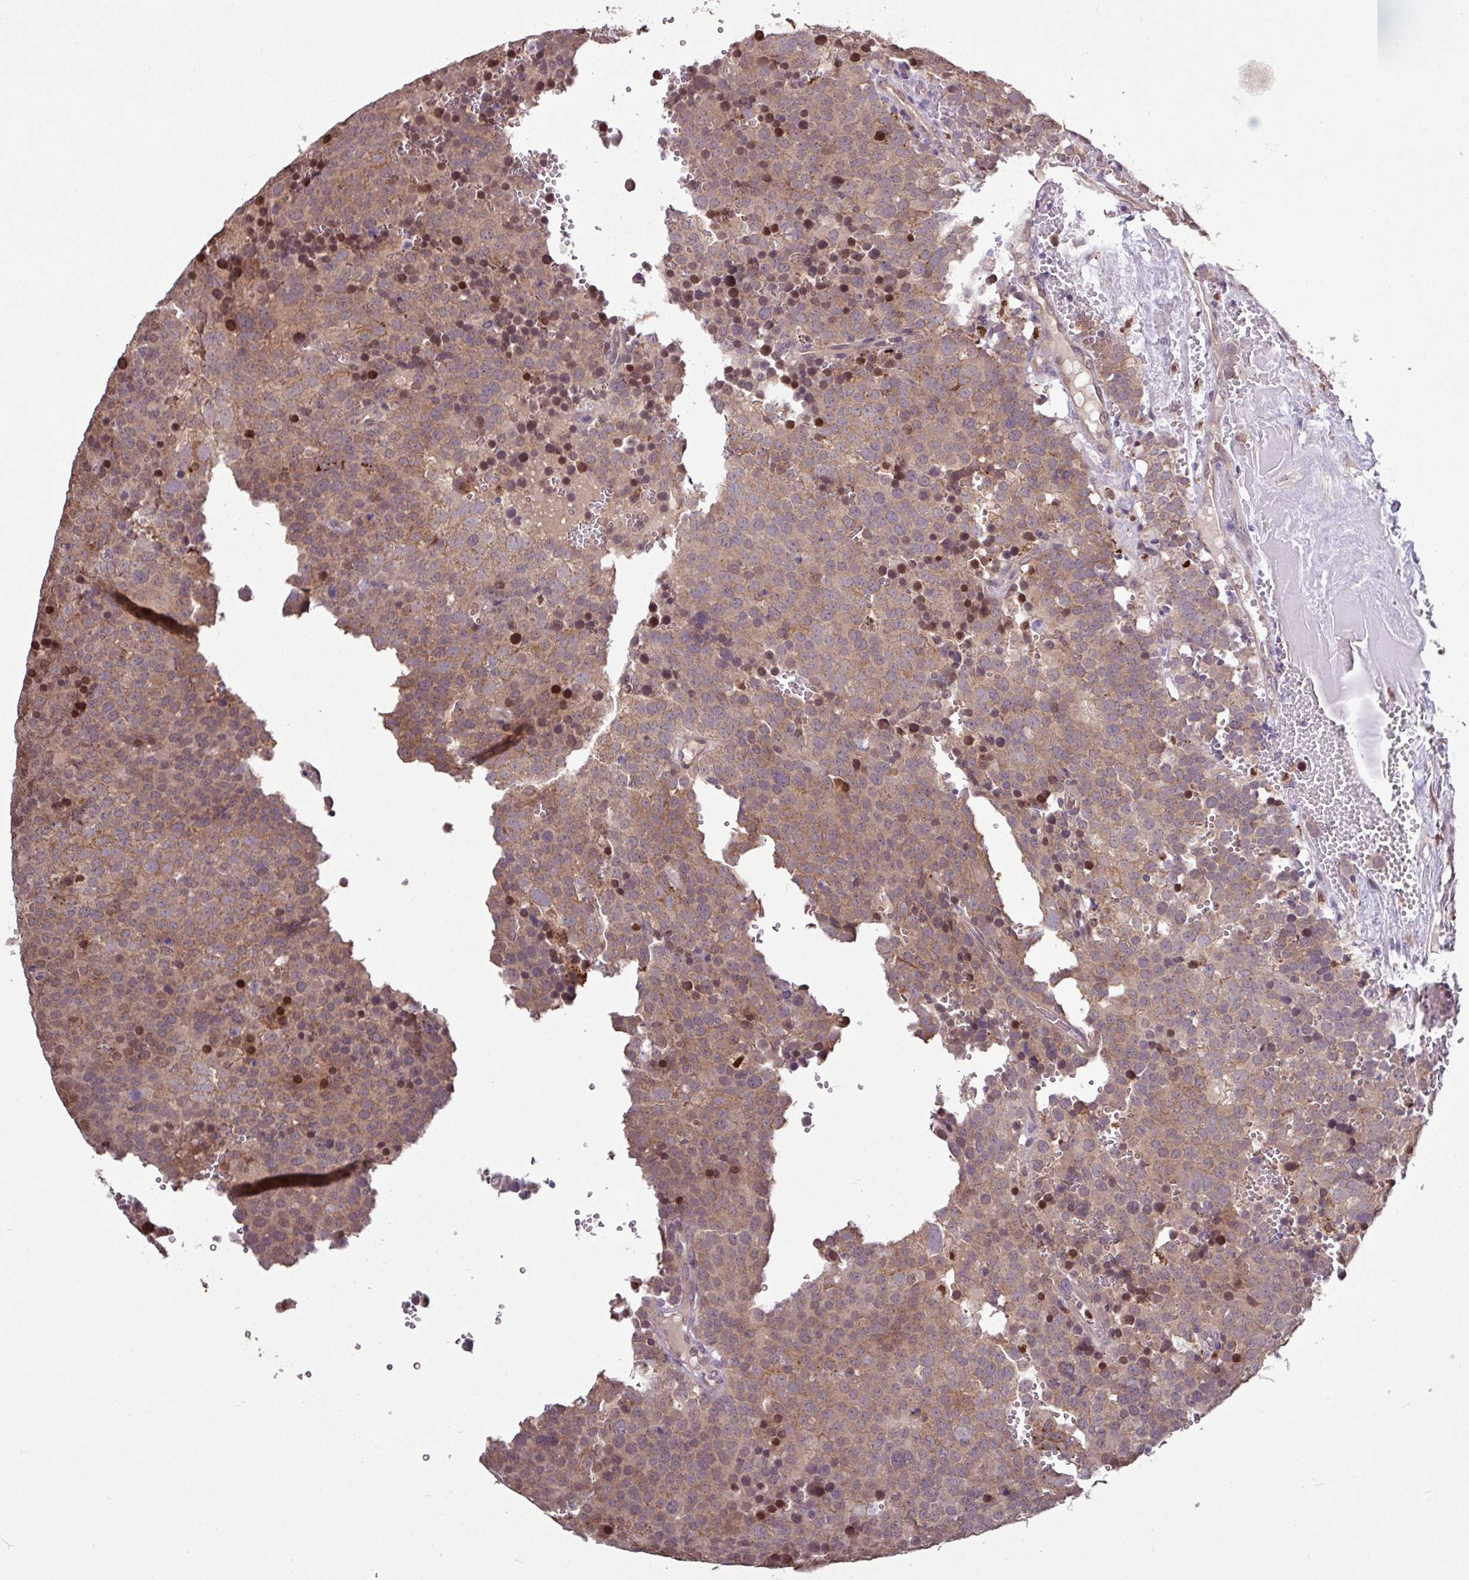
{"staining": {"intensity": "moderate", "quantity": ">75%", "location": "cytoplasmic/membranous,nuclear"}, "tissue": "testis cancer", "cell_type": "Tumor cells", "image_type": "cancer", "snomed": [{"axis": "morphology", "description": "Seminoma, NOS"}, {"axis": "topography", "description": "Testis"}], "caption": "IHC of human seminoma (testis) demonstrates medium levels of moderate cytoplasmic/membranous and nuclear expression in approximately >75% of tumor cells.", "gene": "SKIC2", "patient": {"sex": "male", "age": 71}}